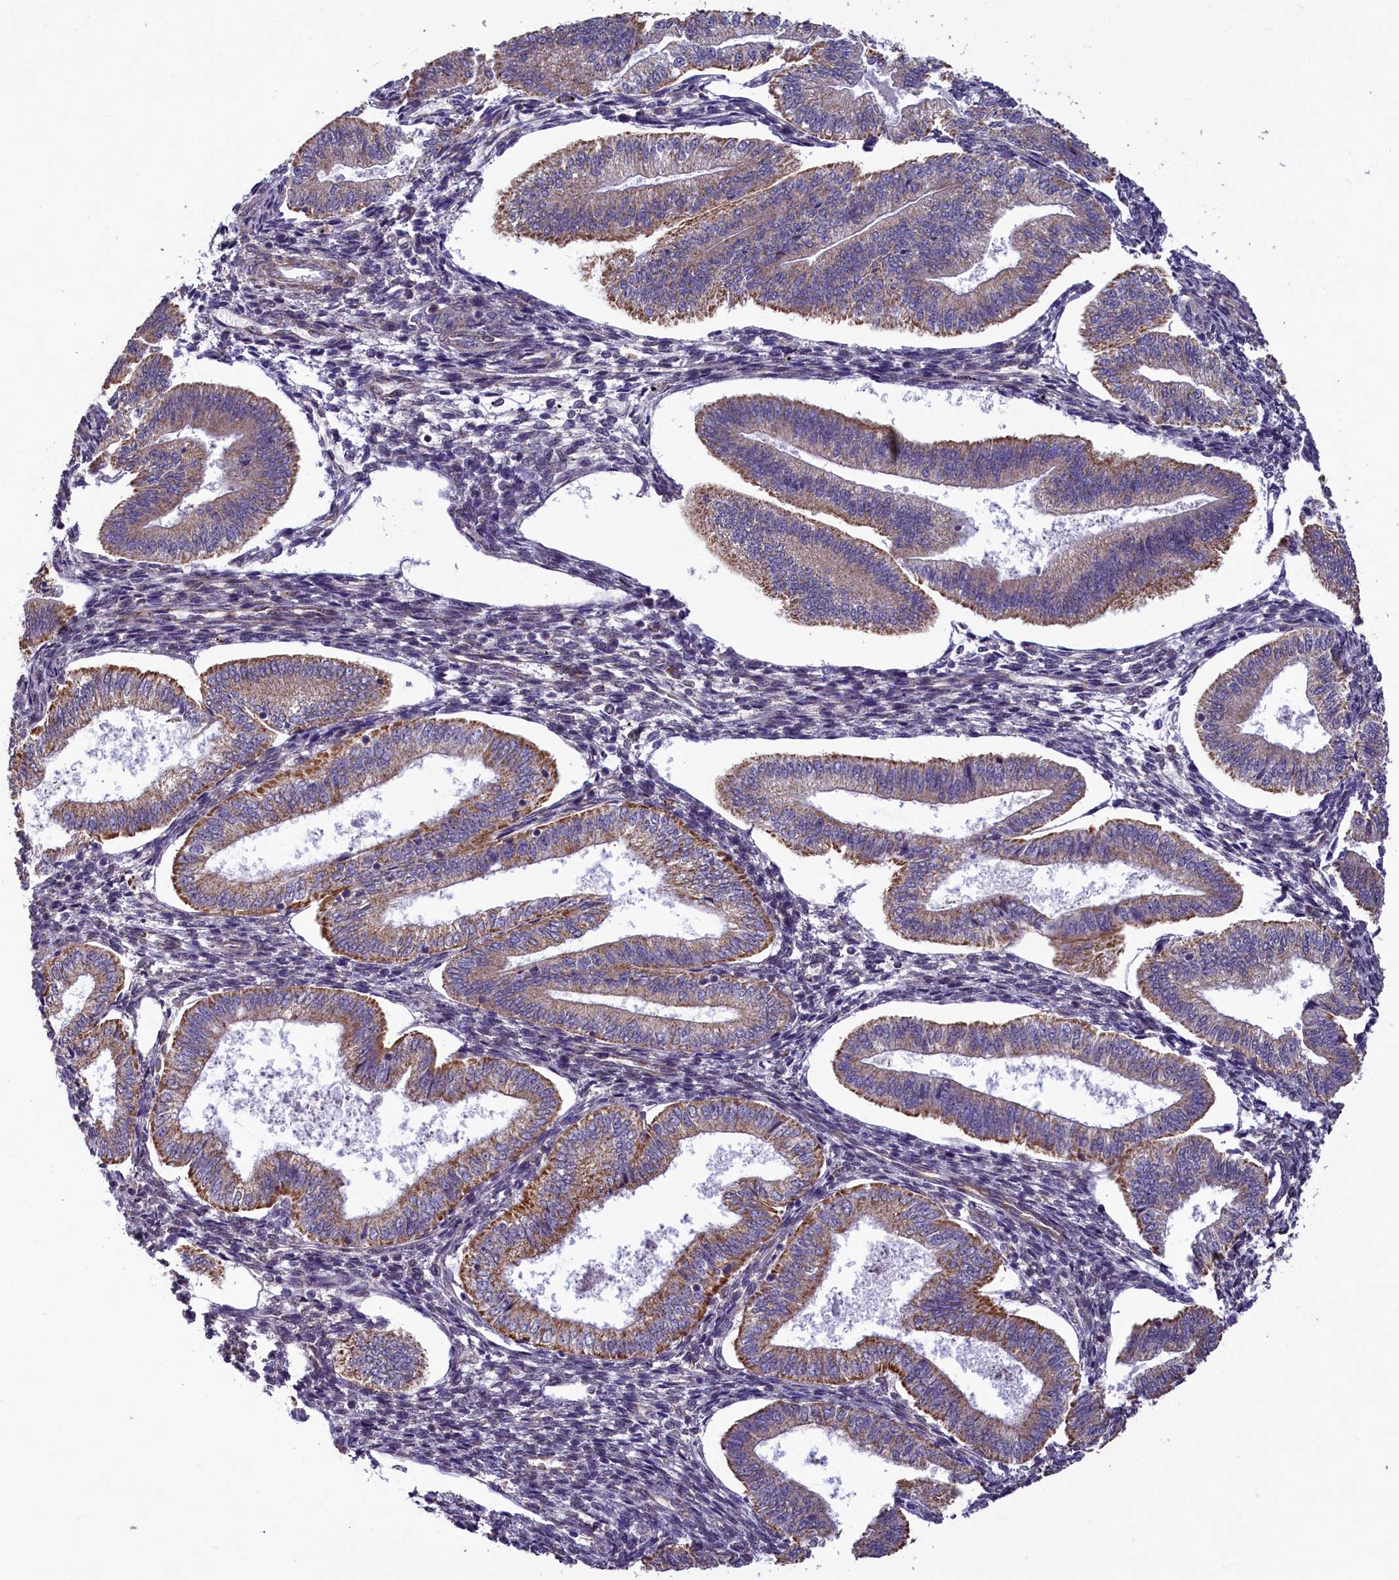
{"staining": {"intensity": "weak", "quantity": "25%-75%", "location": "cytoplasmic/membranous"}, "tissue": "endometrium", "cell_type": "Cells in endometrial stroma", "image_type": "normal", "snomed": [{"axis": "morphology", "description": "Normal tissue, NOS"}, {"axis": "topography", "description": "Endometrium"}], "caption": "Endometrium stained for a protein (brown) exhibits weak cytoplasmic/membranous positive expression in about 25%-75% of cells in endometrial stroma.", "gene": "ACAD8", "patient": {"sex": "female", "age": 34}}